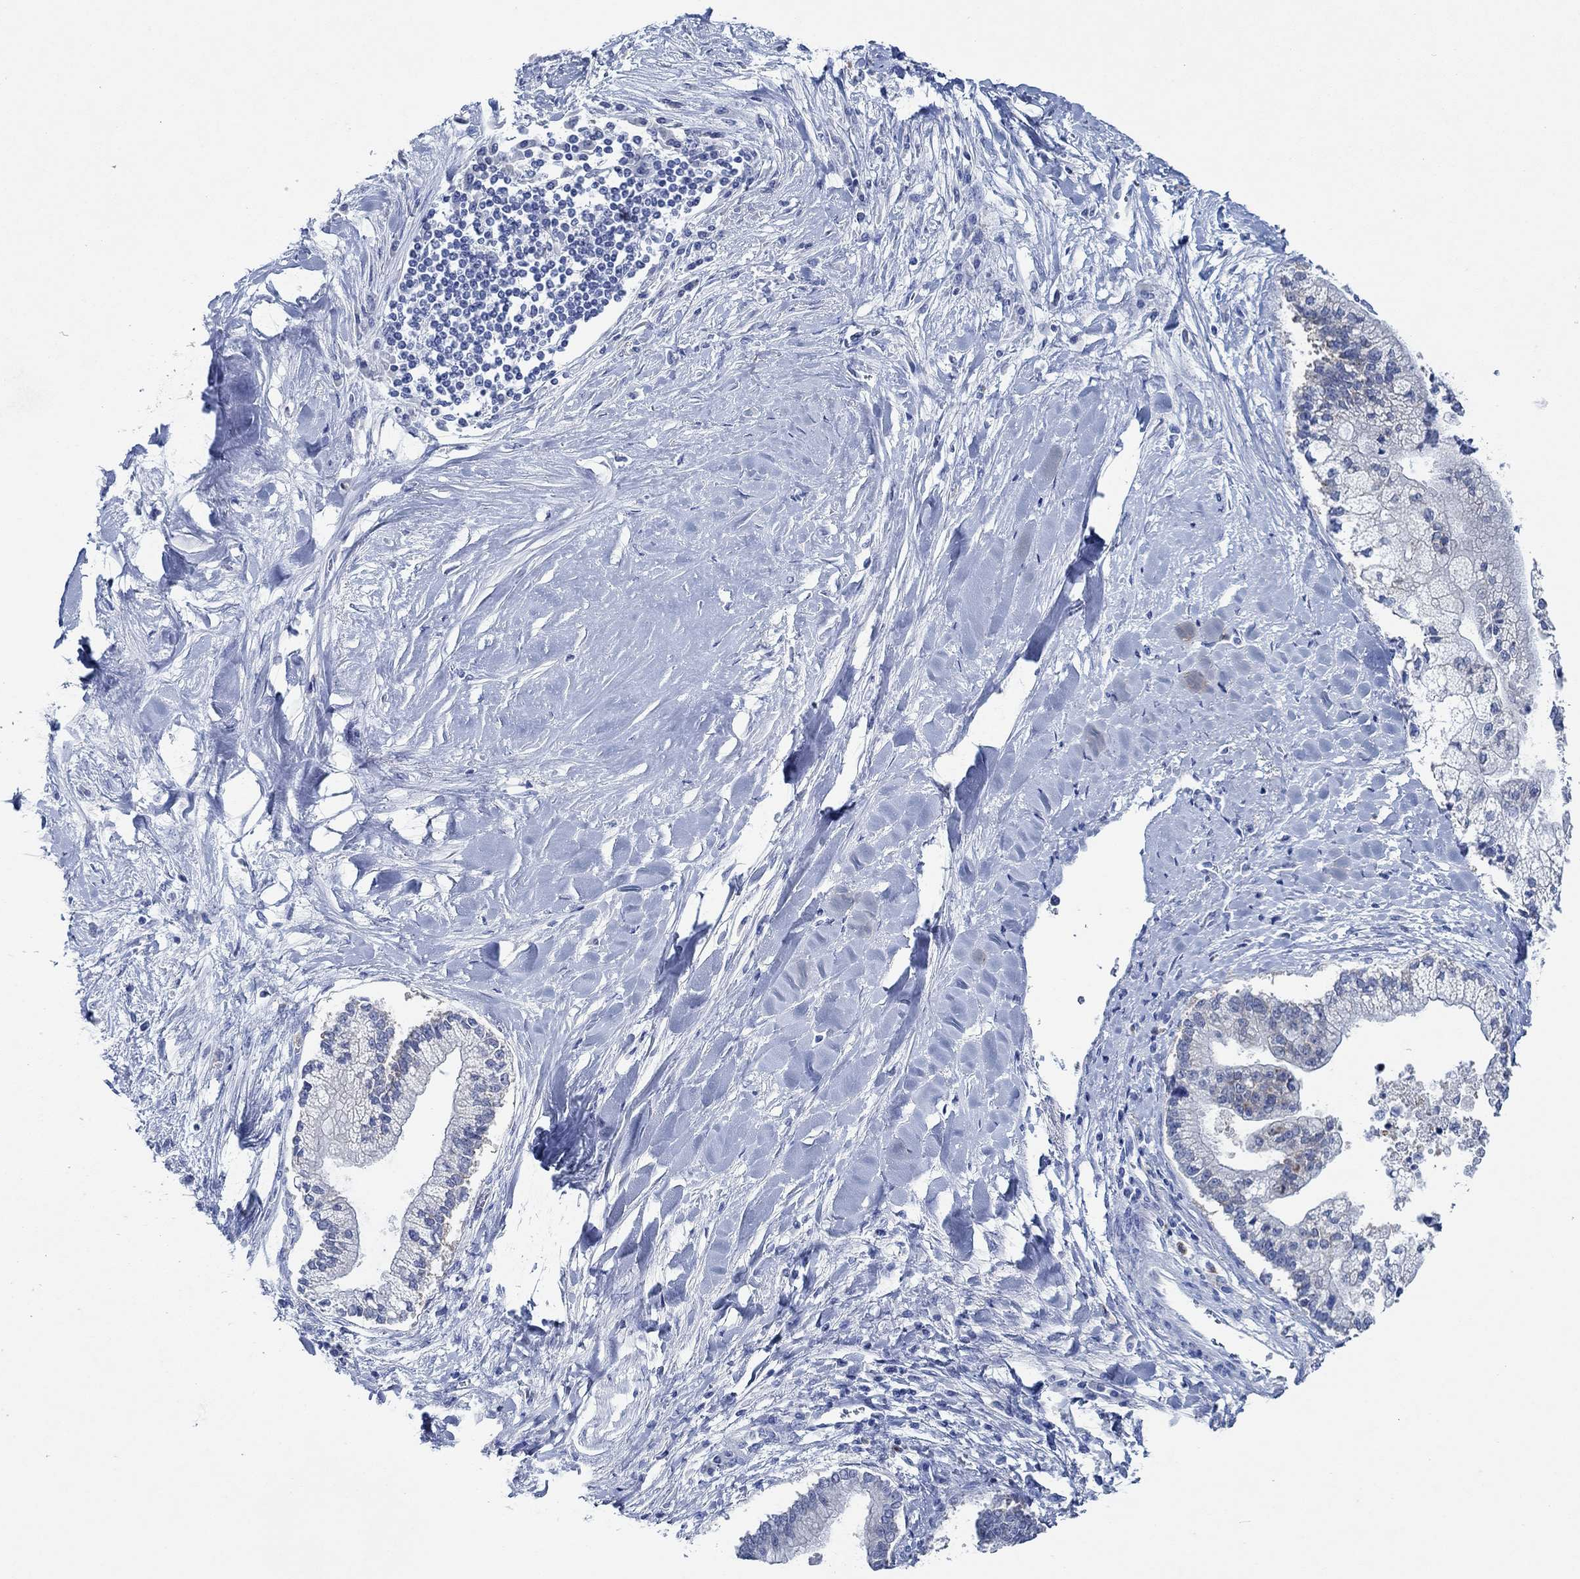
{"staining": {"intensity": "moderate", "quantity": "<25%", "location": "cytoplasmic/membranous"}, "tissue": "liver cancer", "cell_type": "Tumor cells", "image_type": "cancer", "snomed": [{"axis": "morphology", "description": "Cholangiocarcinoma"}, {"axis": "topography", "description": "Liver"}], "caption": "A high-resolution photomicrograph shows immunohistochemistry staining of liver cancer (cholangiocarcinoma), which exhibits moderate cytoplasmic/membranous staining in about <25% of tumor cells.", "gene": "ZNF671", "patient": {"sex": "male", "age": 50}}